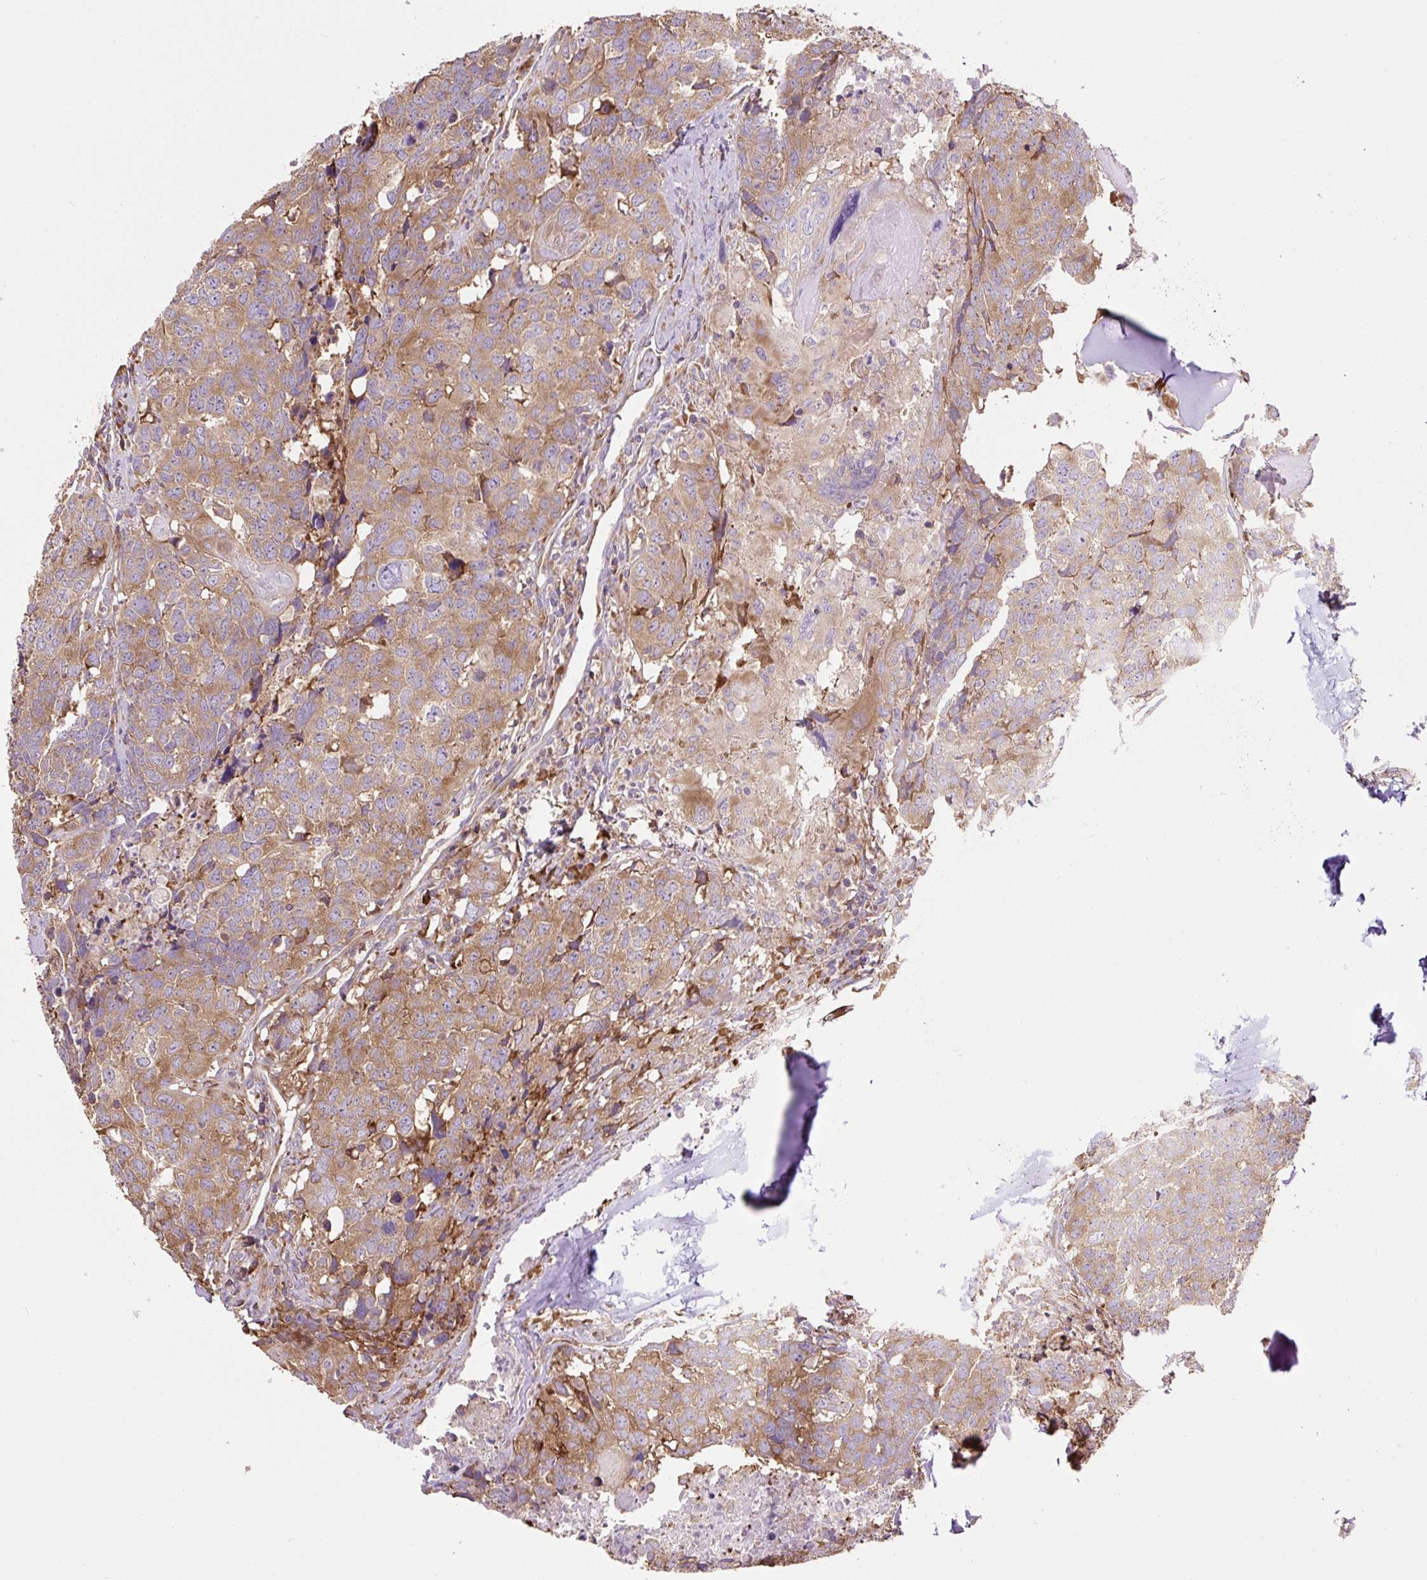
{"staining": {"intensity": "moderate", "quantity": ">75%", "location": "cytoplasmic/membranous"}, "tissue": "head and neck cancer", "cell_type": "Tumor cells", "image_type": "cancer", "snomed": [{"axis": "morphology", "description": "Normal tissue, NOS"}, {"axis": "morphology", "description": "Squamous cell carcinoma, NOS"}, {"axis": "topography", "description": "Skeletal muscle"}, {"axis": "topography", "description": "Vascular tissue"}, {"axis": "topography", "description": "Peripheral nerve tissue"}, {"axis": "topography", "description": "Head-Neck"}], "caption": "Head and neck cancer was stained to show a protein in brown. There is medium levels of moderate cytoplasmic/membranous staining in about >75% of tumor cells.", "gene": "RPS23", "patient": {"sex": "male", "age": 66}}